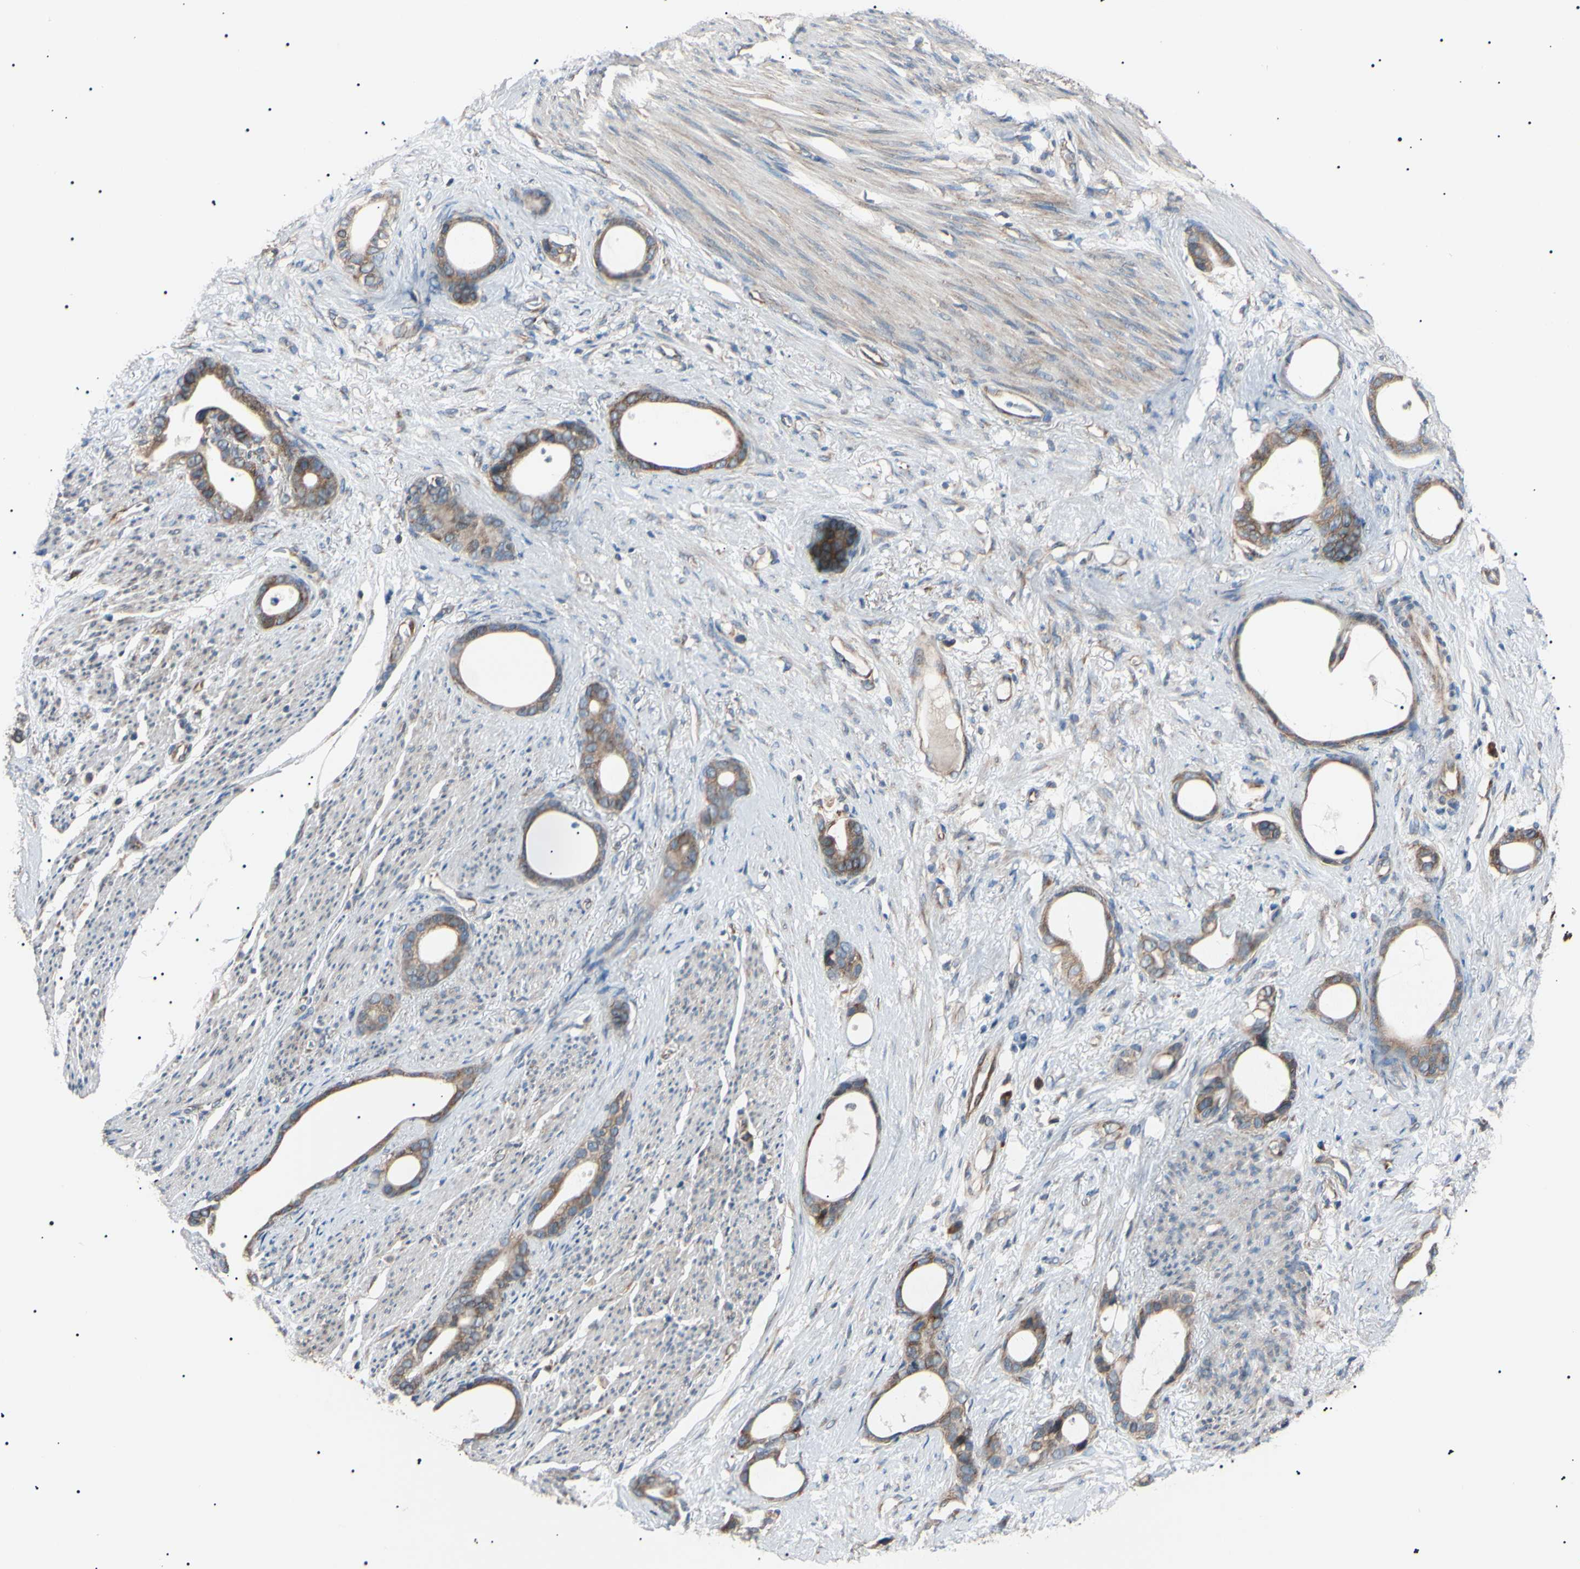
{"staining": {"intensity": "moderate", "quantity": ">75%", "location": "cytoplasmic/membranous"}, "tissue": "stomach cancer", "cell_type": "Tumor cells", "image_type": "cancer", "snomed": [{"axis": "morphology", "description": "Adenocarcinoma, NOS"}, {"axis": "topography", "description": "Stomach"}], "caption": "The immunohistochemical stain labels moderate cytoplasmic/membranous expression in tumor cells of stomach cancer (adenocarcinoma) tissue.", "gene": "VAPA", "patient": {"sex": "female", "age": 75}}